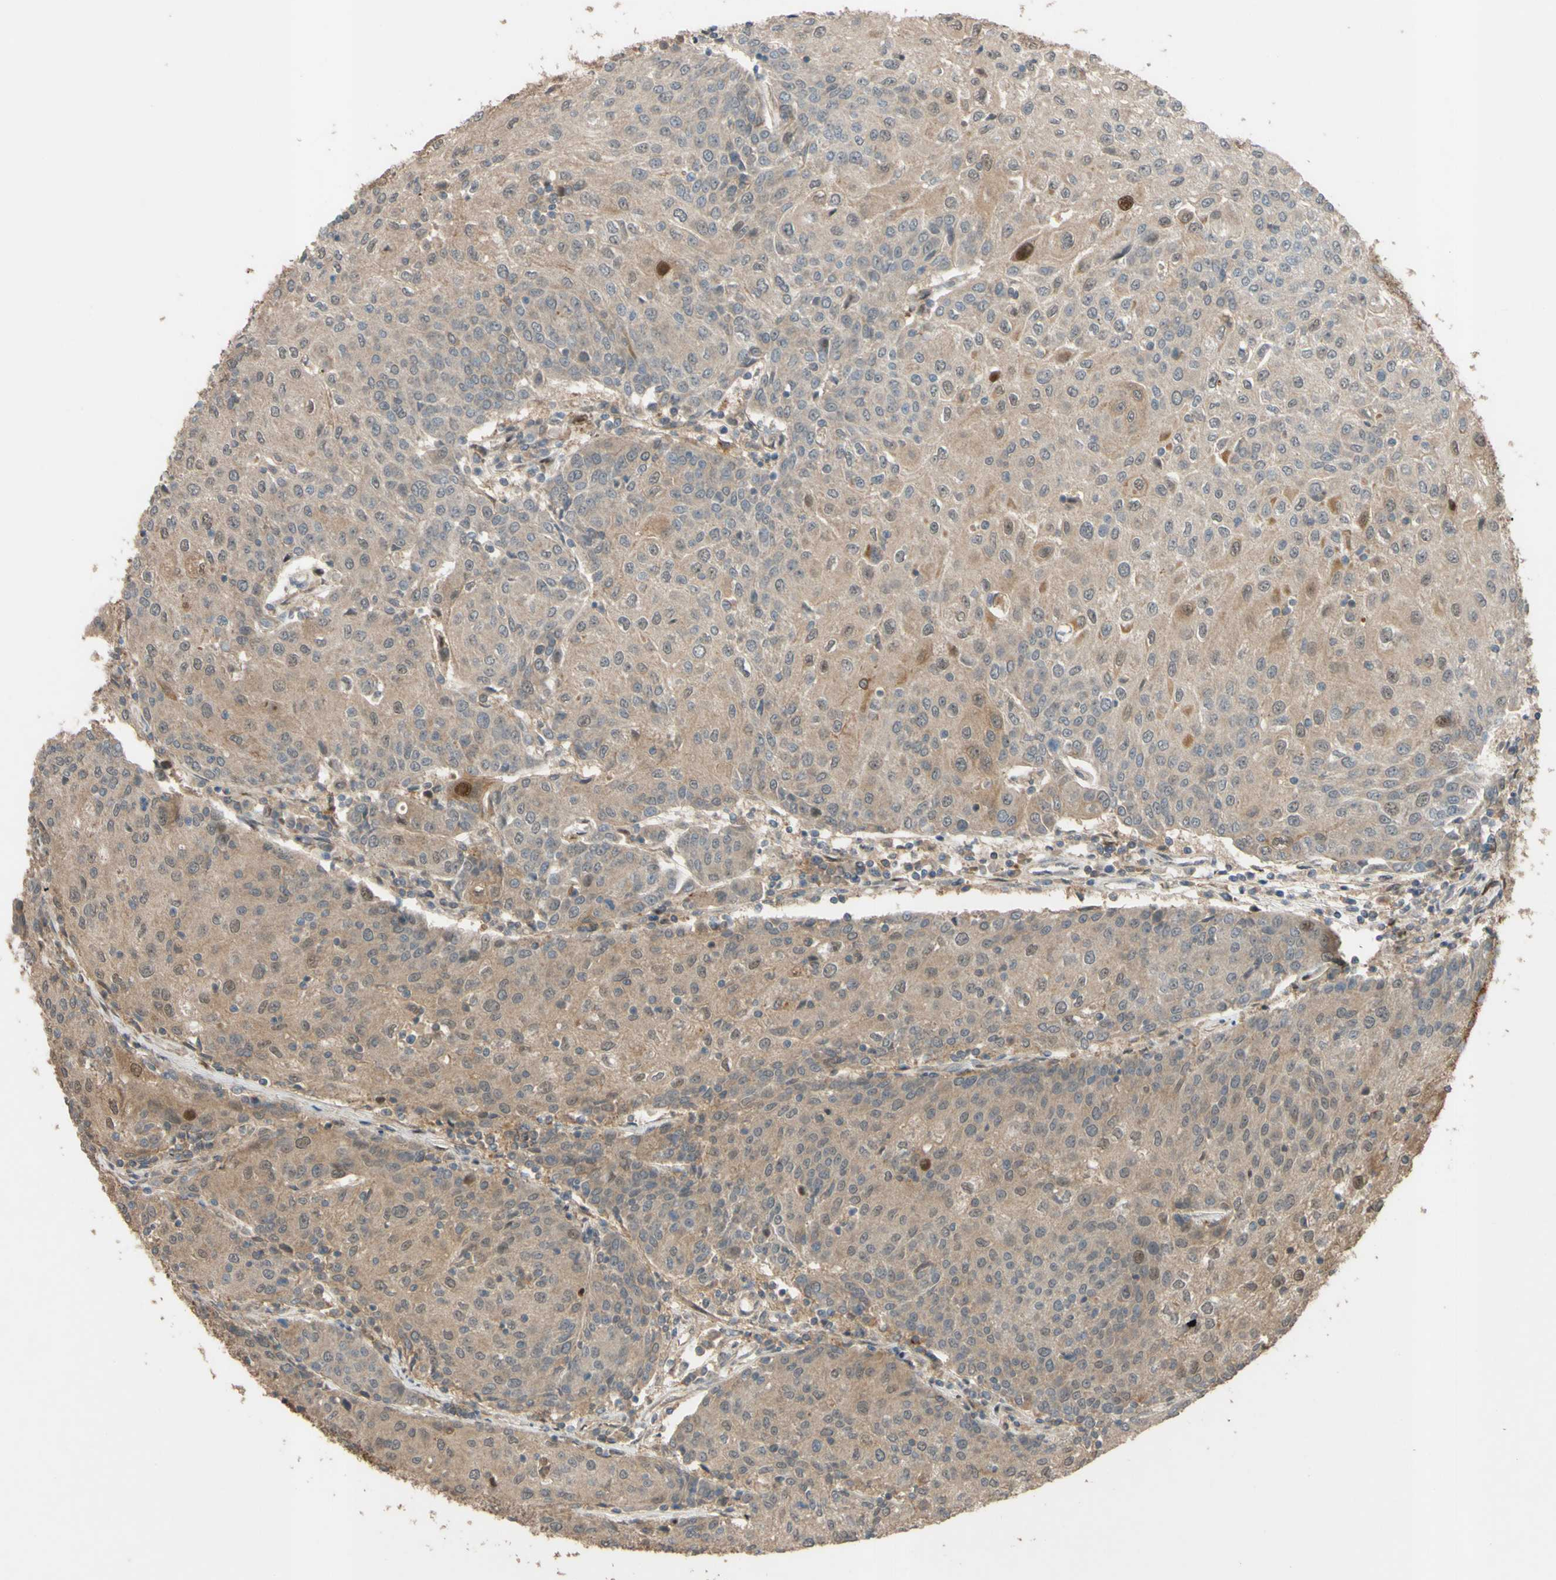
{"staining": {"intensity": "weak", "quantity": ">75%", "location": "cytoplasmic/membranous,nuclear"}, "tissue": "urothelial cancer", "cell_type": "Tumor cells", "image_type": "cancer", "snomed": [{"axis": "morphology", "description": "Urothelial carcinoma, High grade"}, {"axis": "topography", "description": "Urinary bladder"}], "caption": "This photomicrograph shows urothelial cancer stained with IHC to label a protein in brown. The cytoplasmic/membranous and nuclear of tumor cells show weak positivity for the protein. Nuclei are counter-stained blue.", "gene": "SHROOM4", "patient": {"sex": "female", "age": 85}}